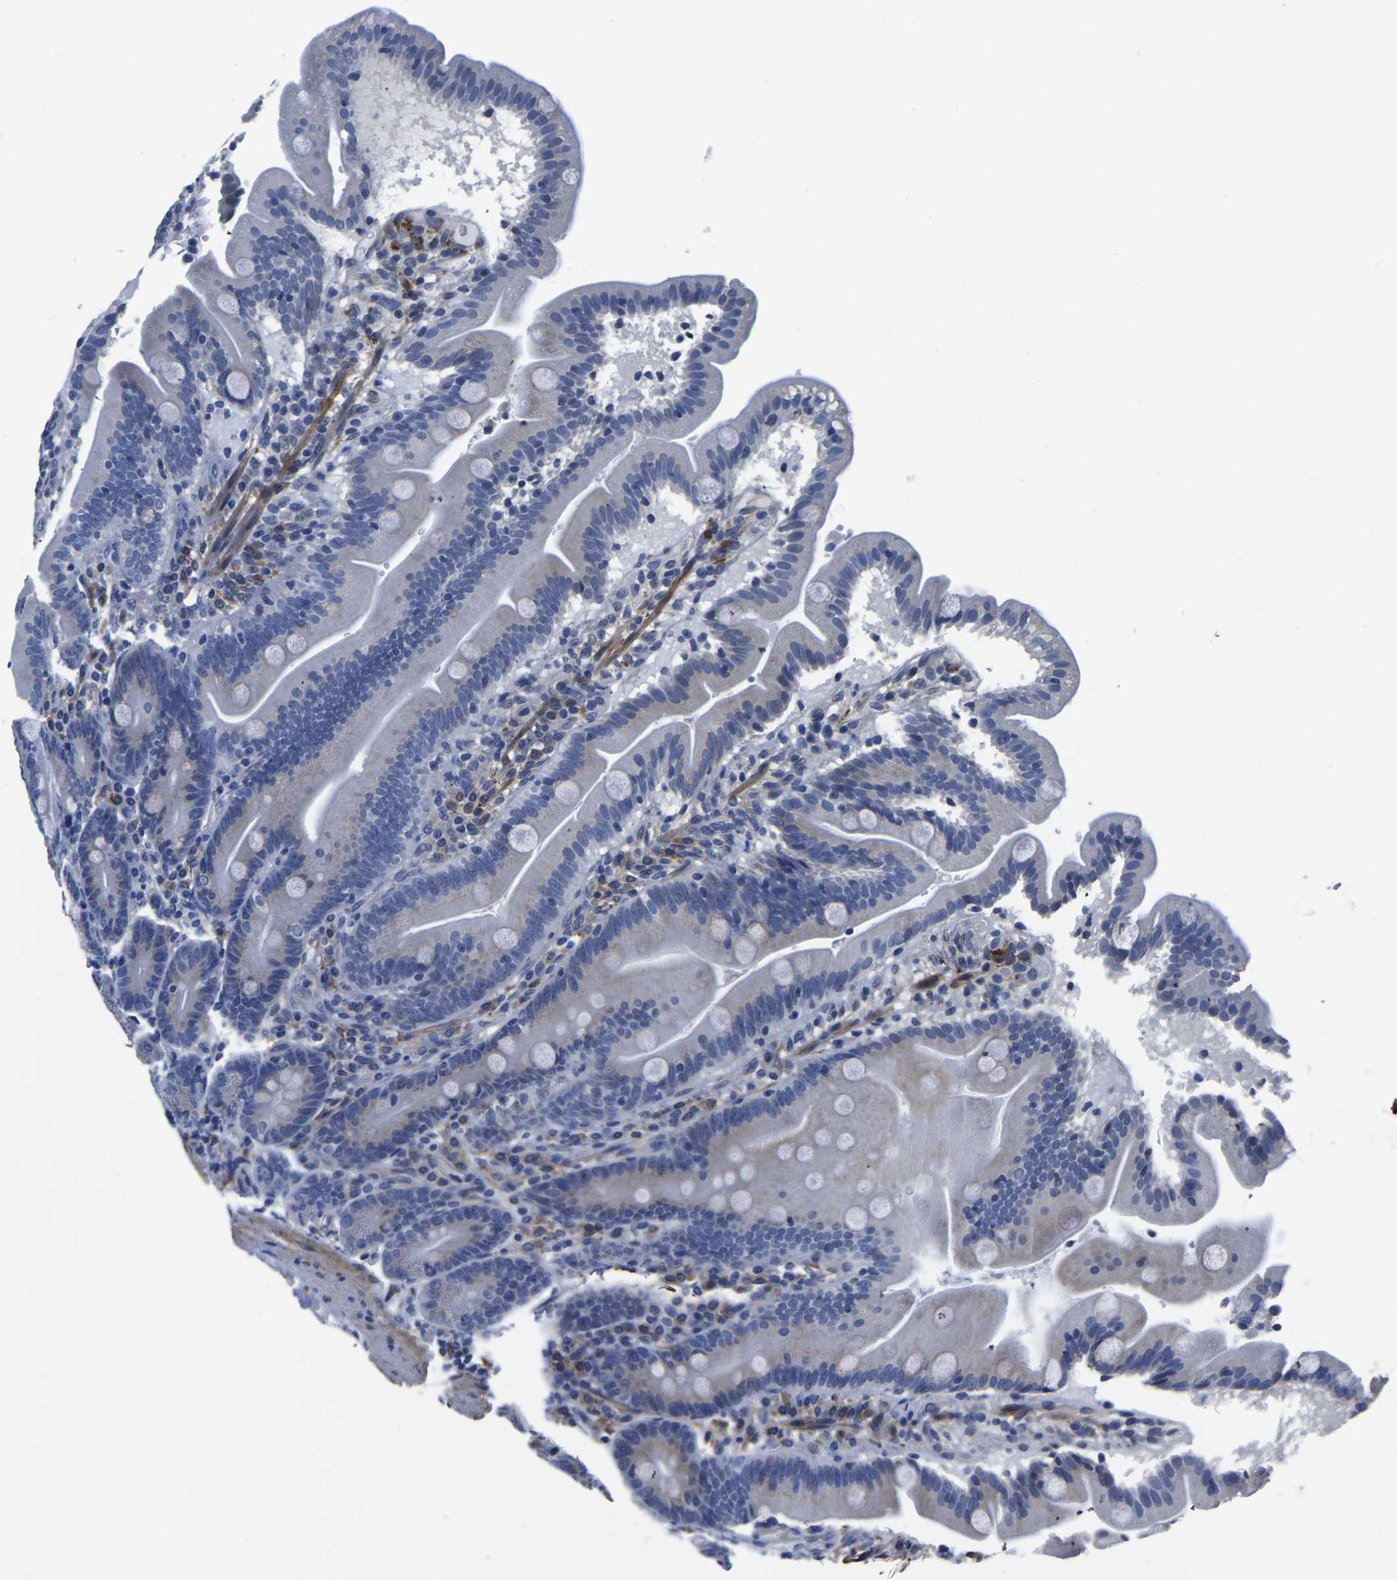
{"staining": {"intensity": "negative", "quantity": "none", "location": "none"}, "tissue": "duodenum", "cell_type": "Glandular cells", "image_type": "normal", "snomed": [{"axis": "morphology", "description": "Normal tissue, NOS"}, {"axis": "topography", "description": "Duodenum"}], "caption": "DAB immunohistochemical staining of unremarkable duodenum displays no significant positivity in glandular cells.", "gene": "PDLIM7", "patient": {"sex": "male", "age": 54}}